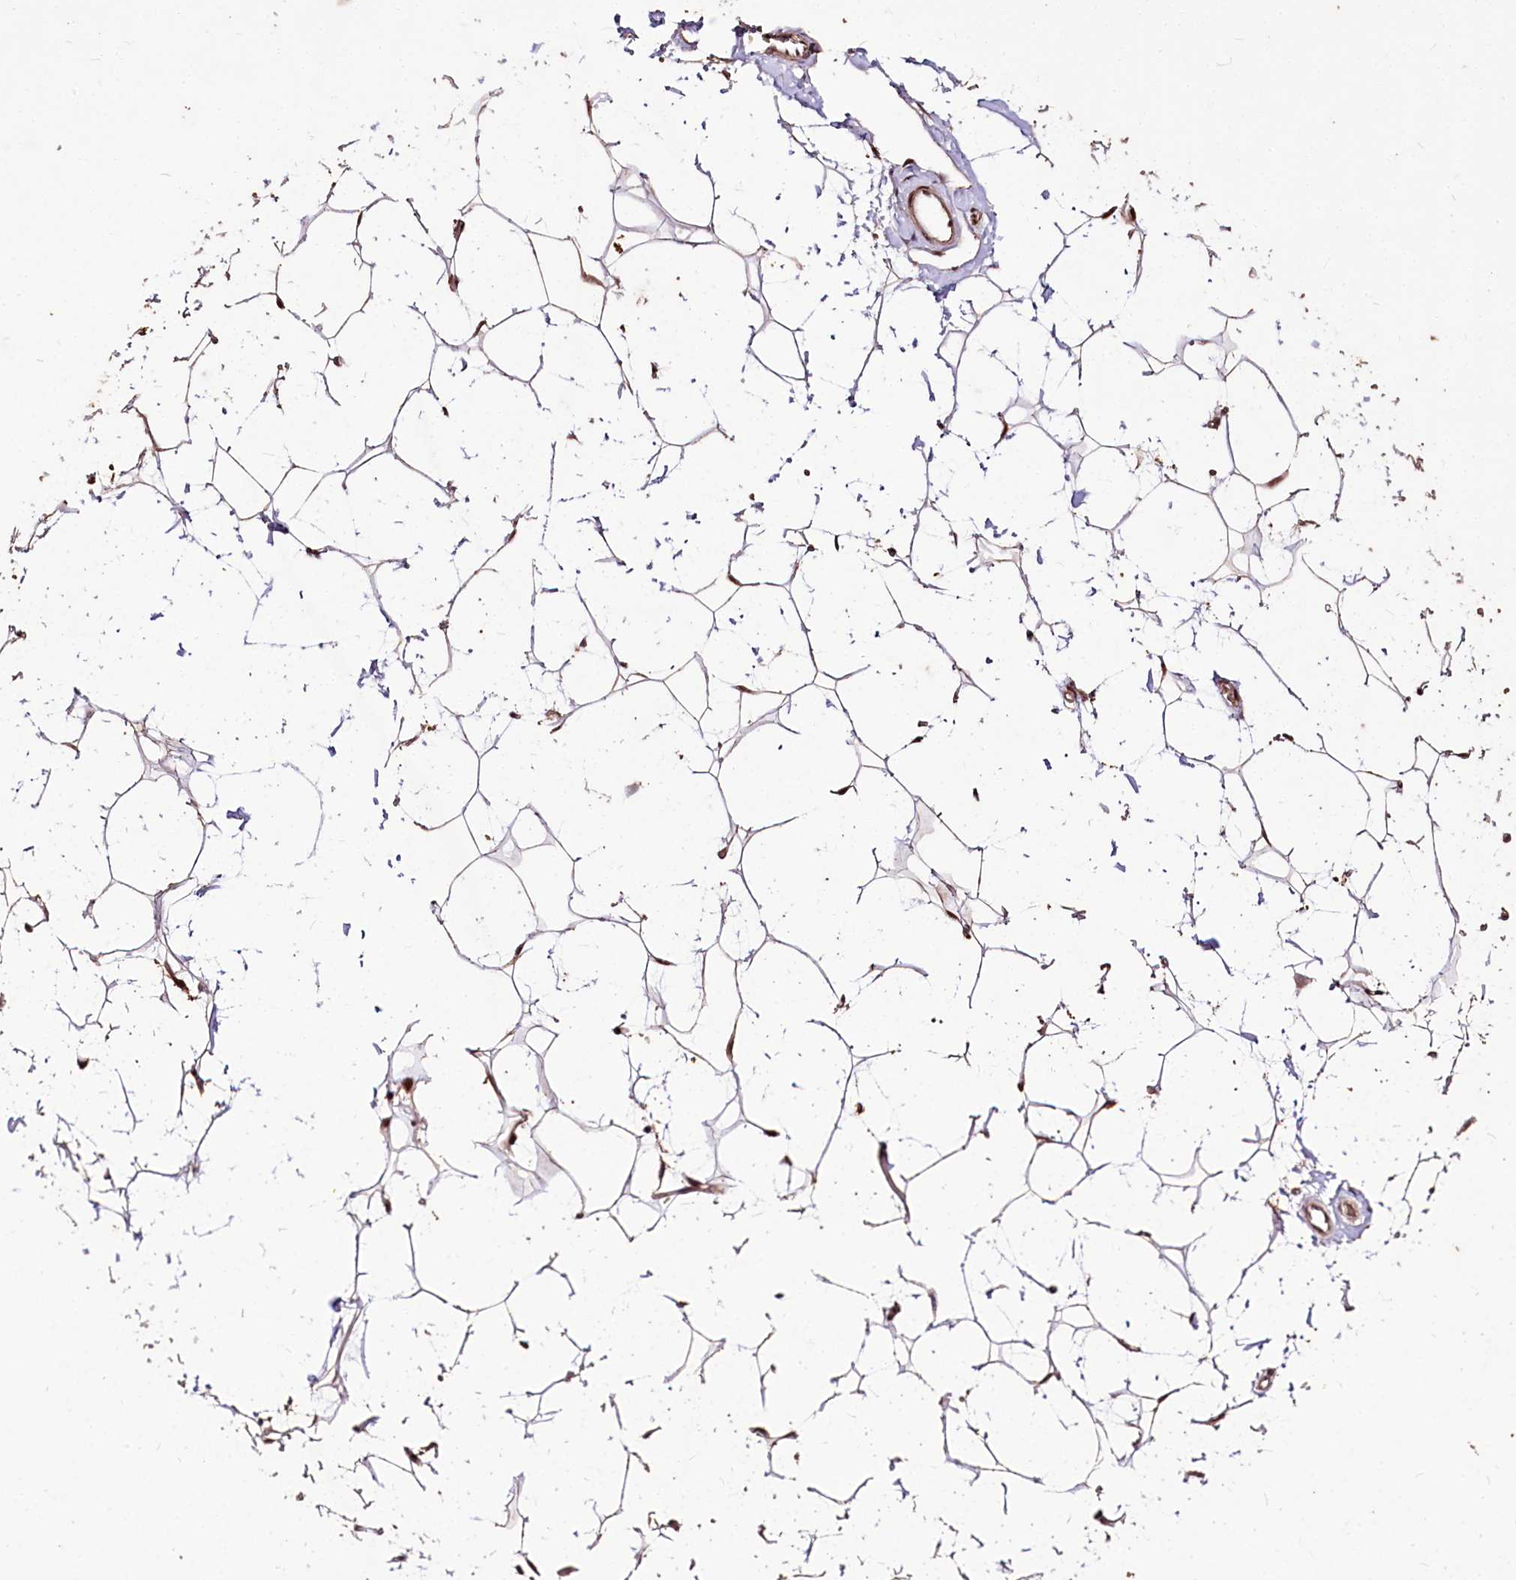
{"staining": {"intensity": "negative", "quantity": "none", "location": "none"}, "tissue": "adipose tissue", "cell_type": "Adipocytes", "image_type": "normal", "snomed": [{"axis": "morphology", "description": "Normal tissue, NOS"}, {"axis": "topography", "description": "Breast"}], "caption": "This micrograph is of unremarkable adipose tissue stained with immunohistochemistry to label a protein in brown with the nuclei are counter-stained blue. There is no staining in adipocytes. Brightfield microscopy of immunohistochemistry stained with DAB (3,3'-diaminobenzidine) (brown) and hematoxylin (blue), captured at high magnification.", "gene": "CARD19", "patient": {"sex": "female", "age": 26}}